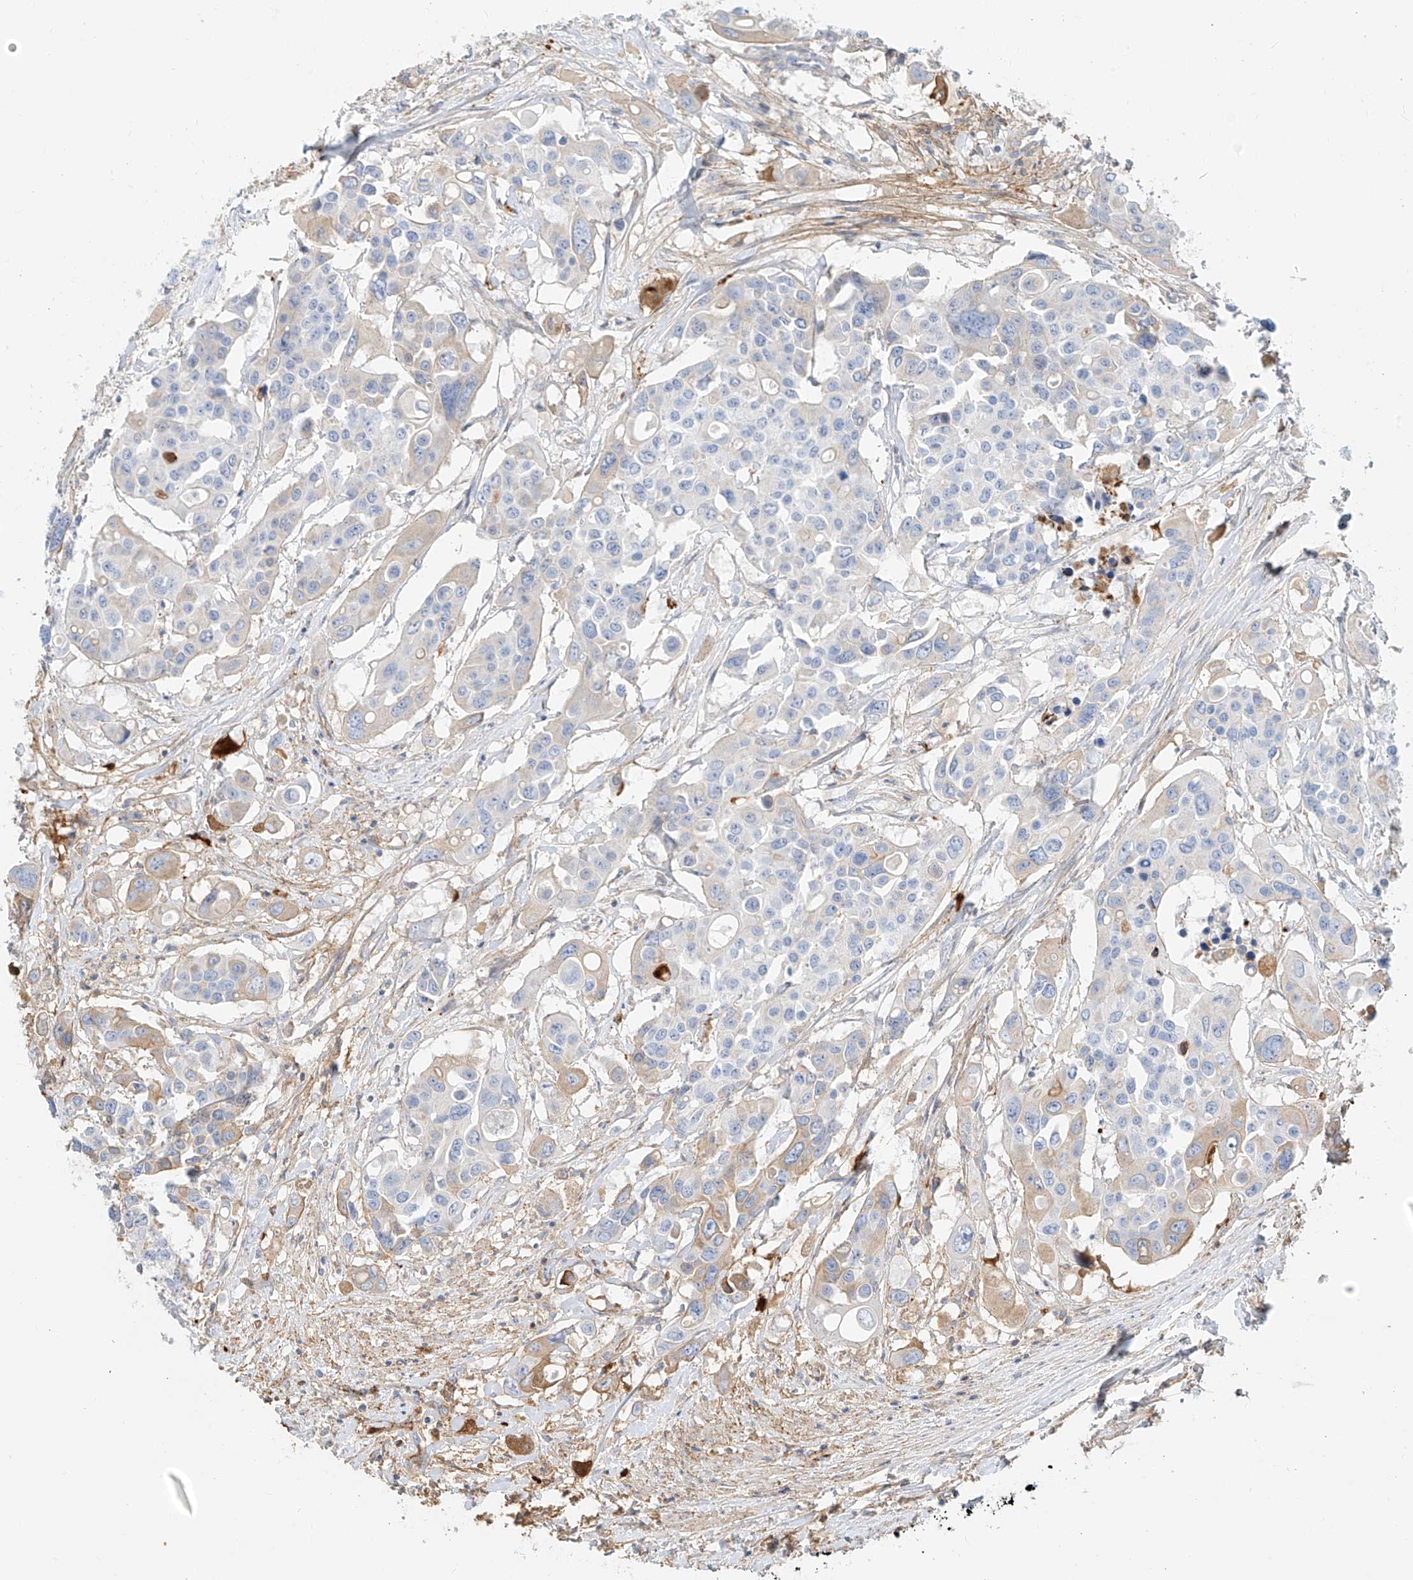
{"staining": {"intensity": "moderate", "quantity": "<25%", "location": "cytoplasmic/membranous"}, "tissue": "colorectal cancer", "cell_type": "Tumor cells", "image_type": "cancer", "snomed": [{"axis": "morphology", "description": "Adenocarcinoma, NOS"}, {"axis": "topography", "description": "Colon"}], "caption": "Protein analysis of colorectal adenocarcinoma tissue shows moderate cytoplasmic/membranous expression in about <25% of tumor cells.", "gene": "OCSTAMP", "patient": {"sex": "male", "age": 77}}